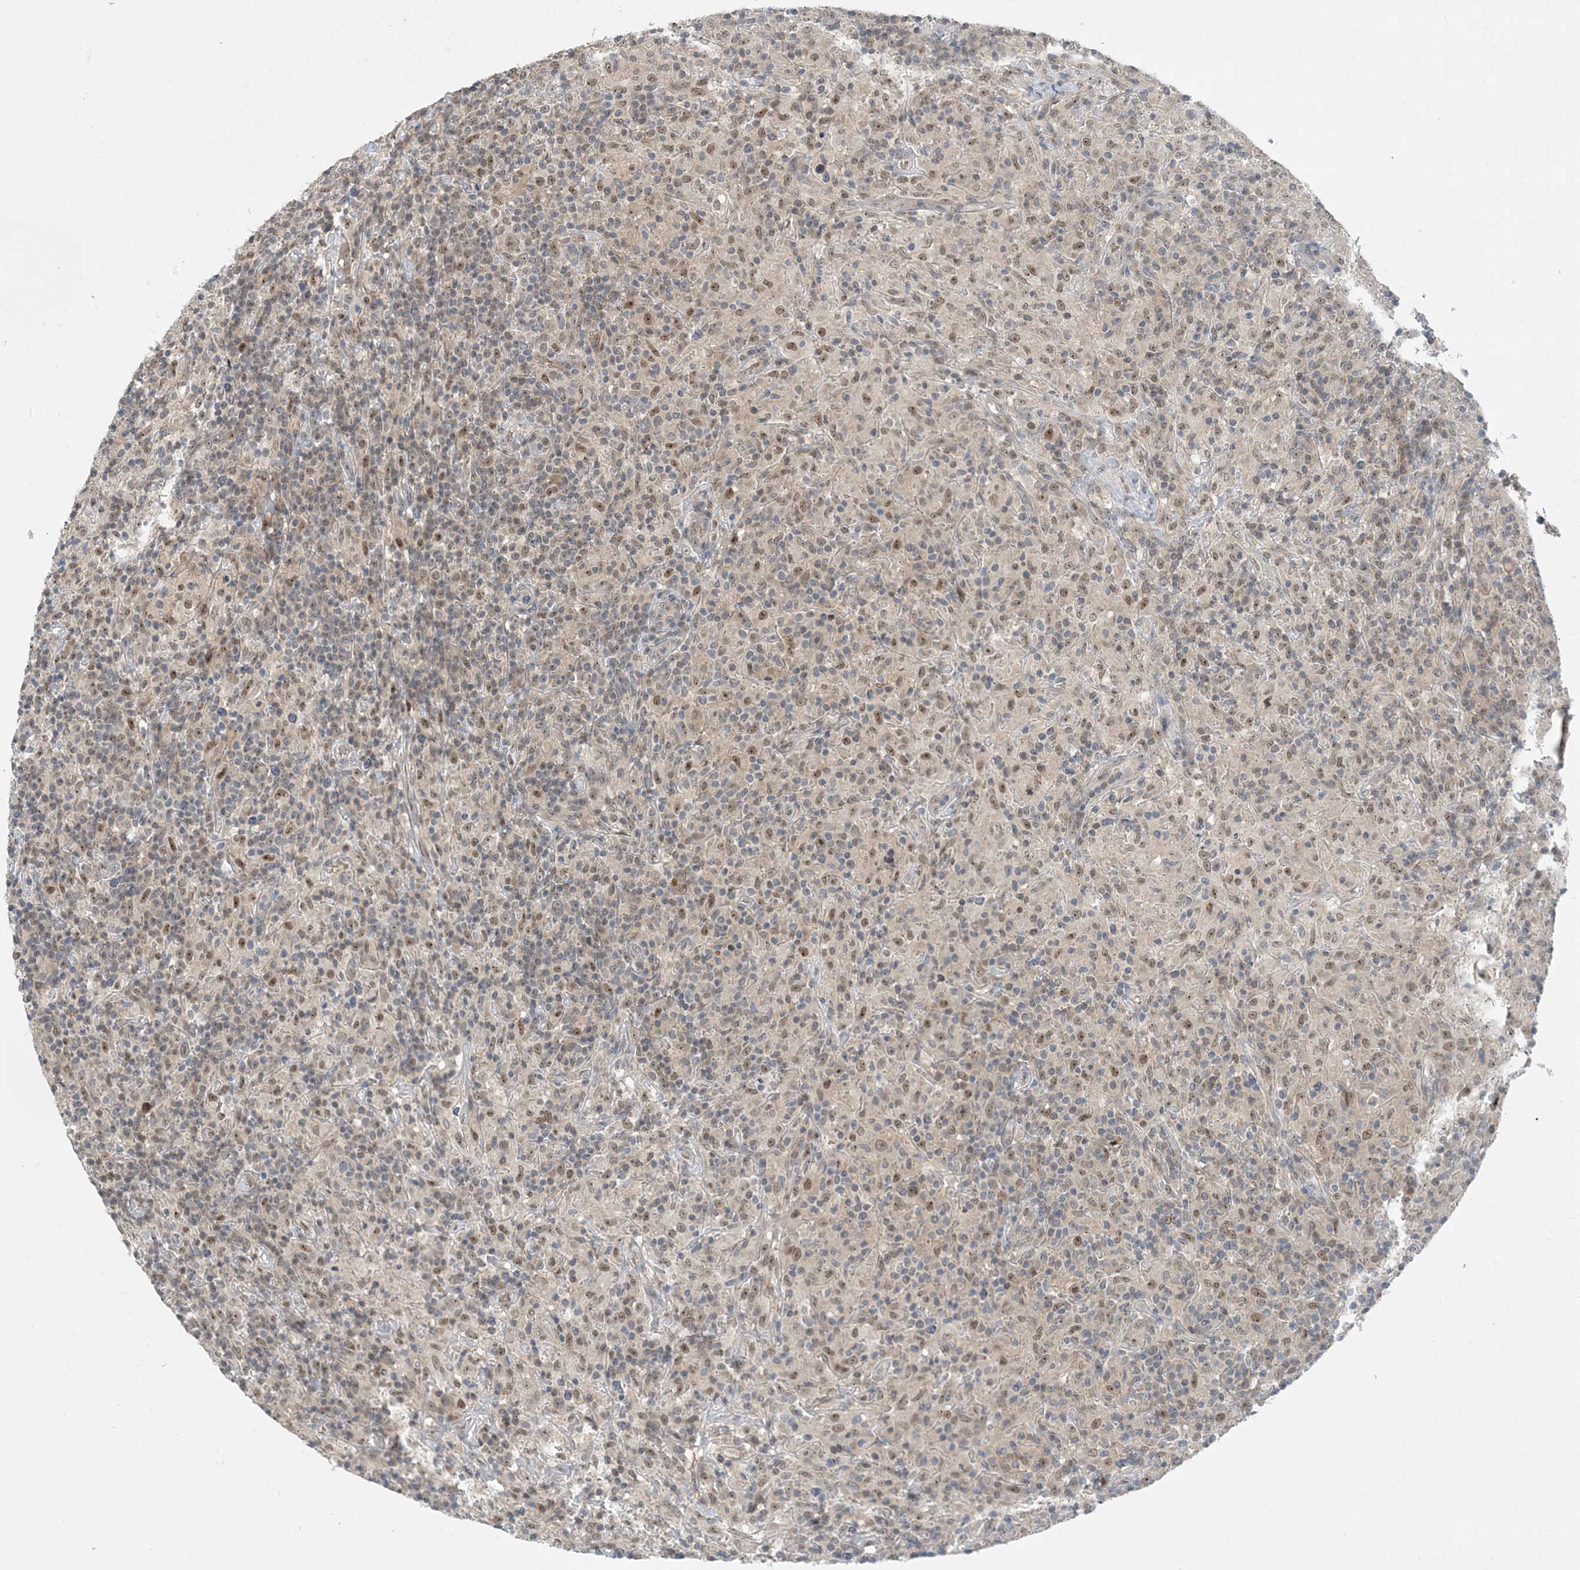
{"staining": {"intensity": "moderate", "quantity": ">75%", "location": "nuclear"}, "tissue": "lymphoma", "cell_type": "Tumor cells", "image_type": "cancer", "snomed": [{"axis": "morphology", "description": "Hodgkin's disease, NOS"}, {"axis": "topography", "description": "Lymph node"}], "caption": "A medium amount of moderate nuclear staining is present in about >75% of tumor cells in Hodgkin's disease tissue. Immunohistochemistry stains the protein of interest in brown and the nuclei are stained blue.", "gene": "UBE2E1", "patient": {"sex": "male", "age": 70}}